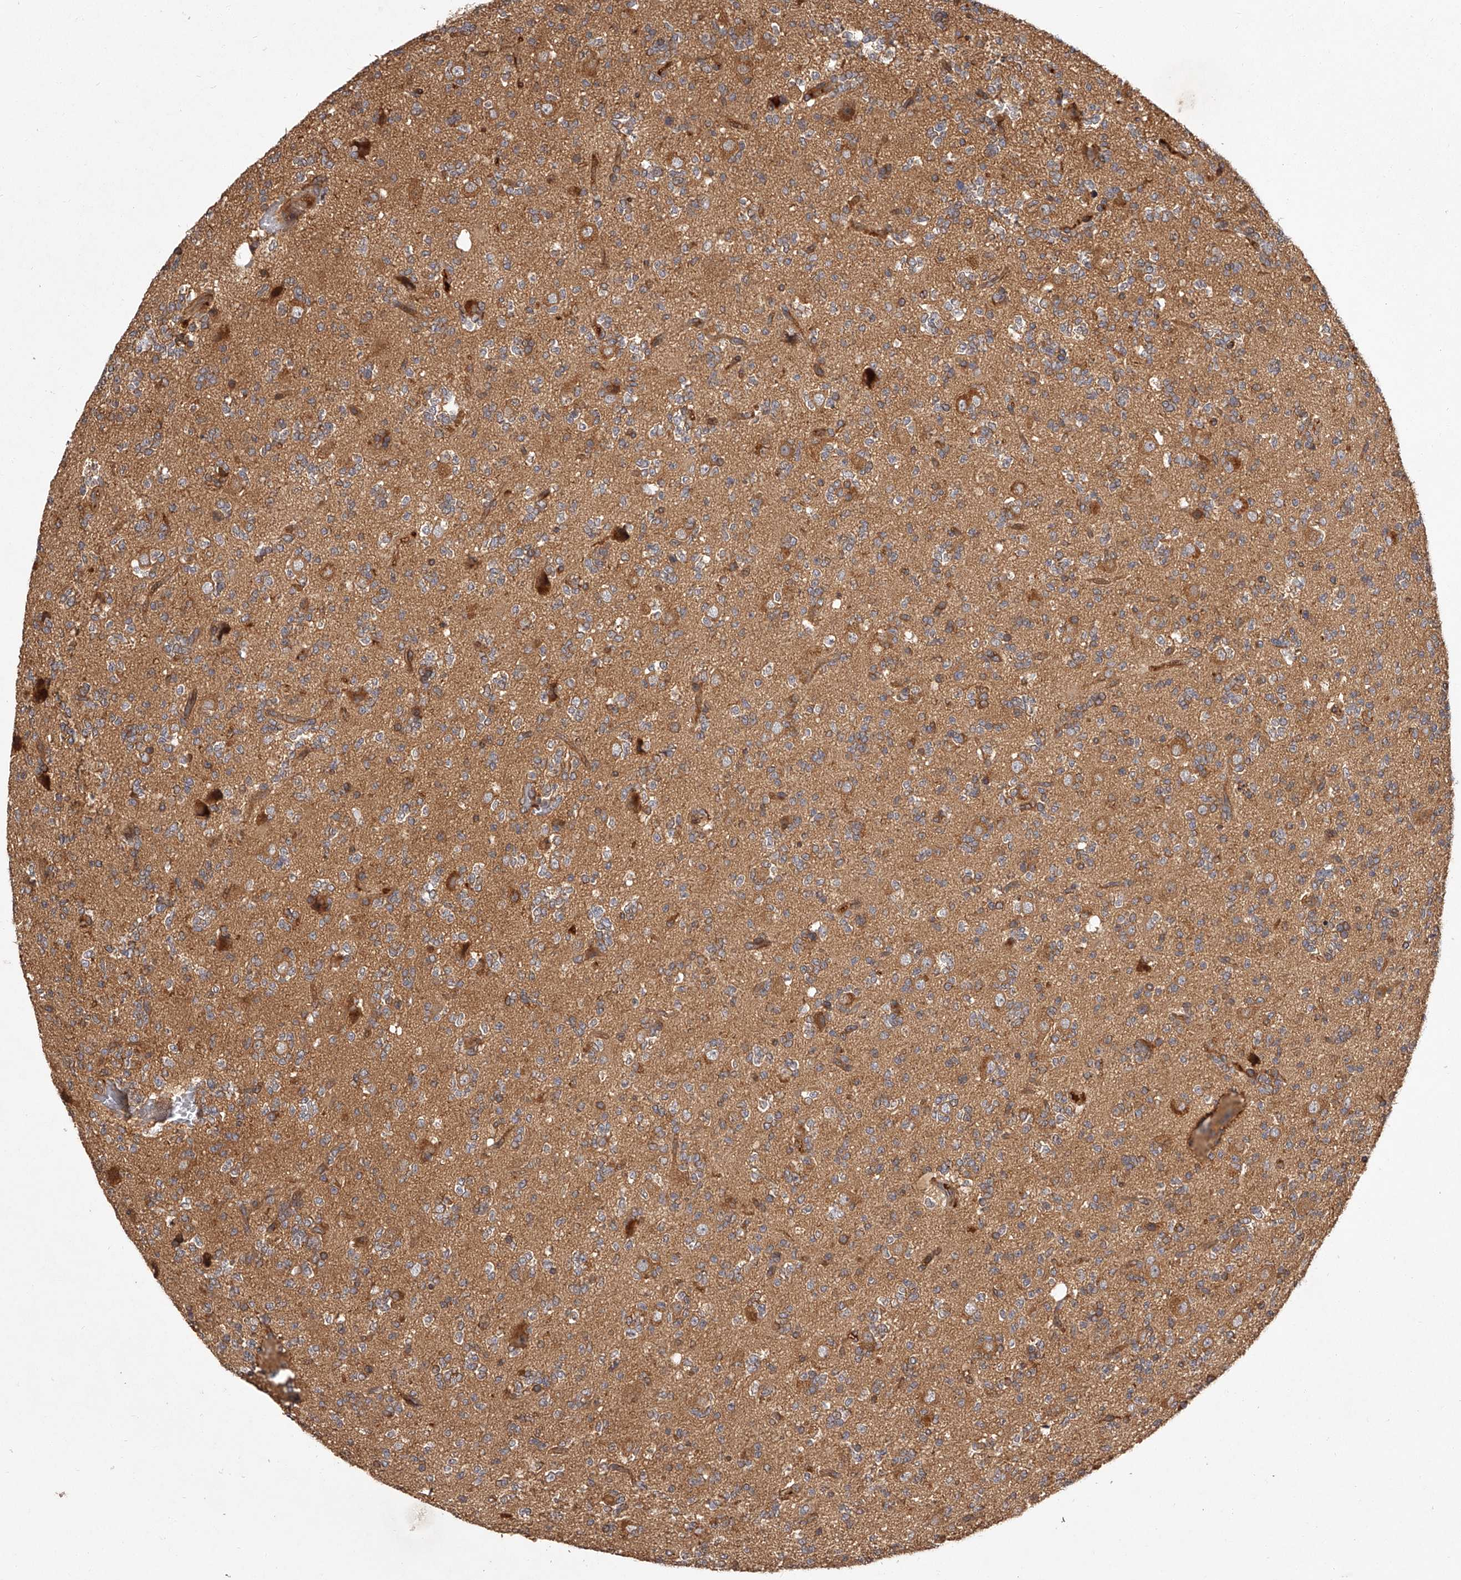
{"staining": {"intensity": "moderate", "quantity": "<25%", "location": "cytoplasmic/membranous"}, "tissue": "glioma", "cell_type": "Tumor cells", "image_type": "cancer", "snomed": [{"axis": "morphology", "description": "Glioma, malignant, High grade"}, {"axis": "topography", "description": "Brain"}], "caption": "A brown stain shows moderate cytoplasmic/membranous staining of a protein in human glioma tumor cells. Using DAB (brown) and hematoxylin (blue) stains, captured at high magnification using brightfield microscopy.", "gene": "CRYZL1", "patient": {"sex": "female", "age": 62}}